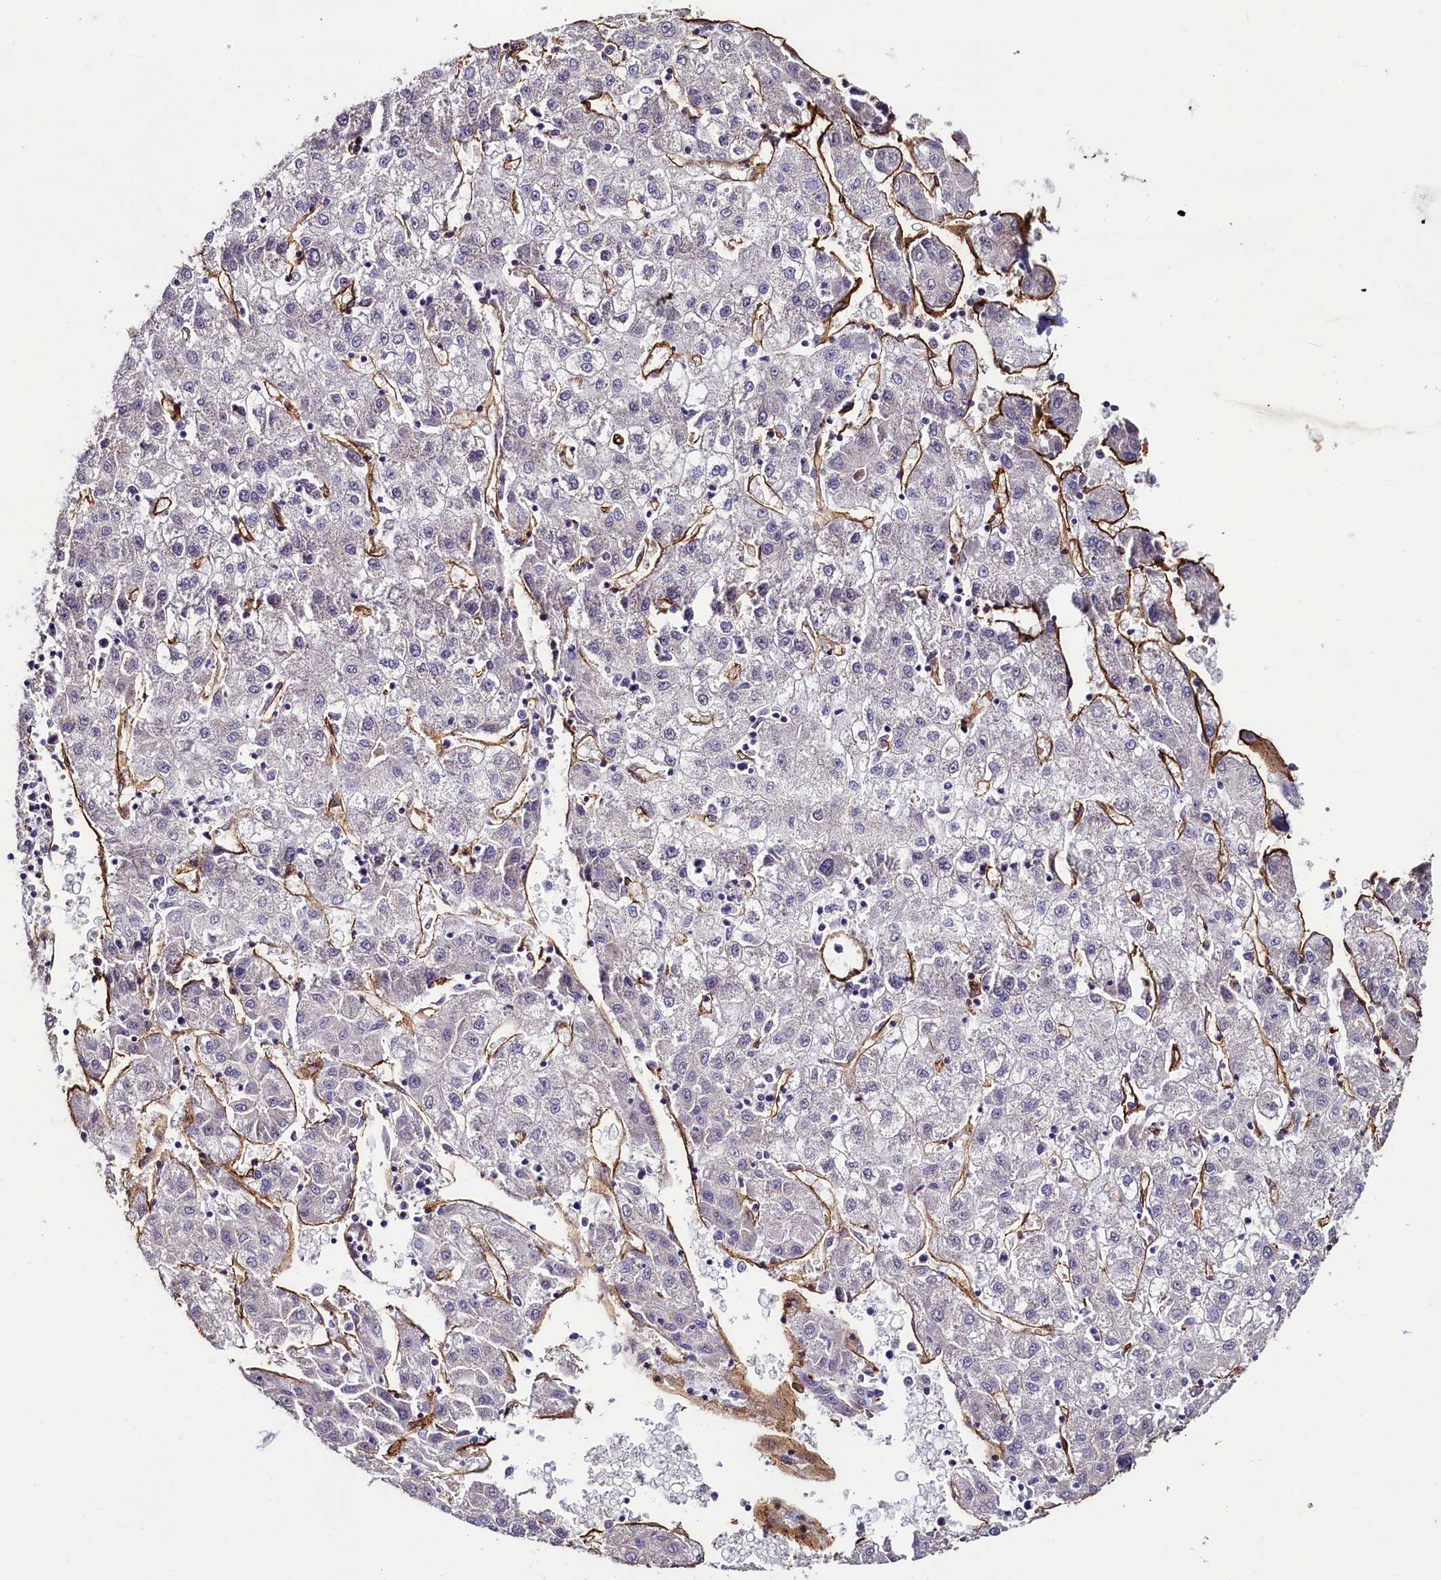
{"staining": {"intensity": "negative", "quantity": "none", "location": "none"}, "tissue": "liver cancer", "cell_type": "Tumor cells", "image_type": "cancer", "snomed": [{"axis": "morphology", "description": "Carcinoma, Hepatocellular, NOS"}, {"axis": "topography", "description": "Liver"}], "caption": "An immunohistochemistry histopathology image of liver cancer is shown. There is no staining in tumor cells of liver cancer. (Stains: DAB (3,3'-diaminobenzidine) immunohistochemistry with hematoxylin counter stain, Microscopy: brightfield microscopy at high magnification).", "gene": "PALM", "patient": {"sex": "male", "age": 72}}